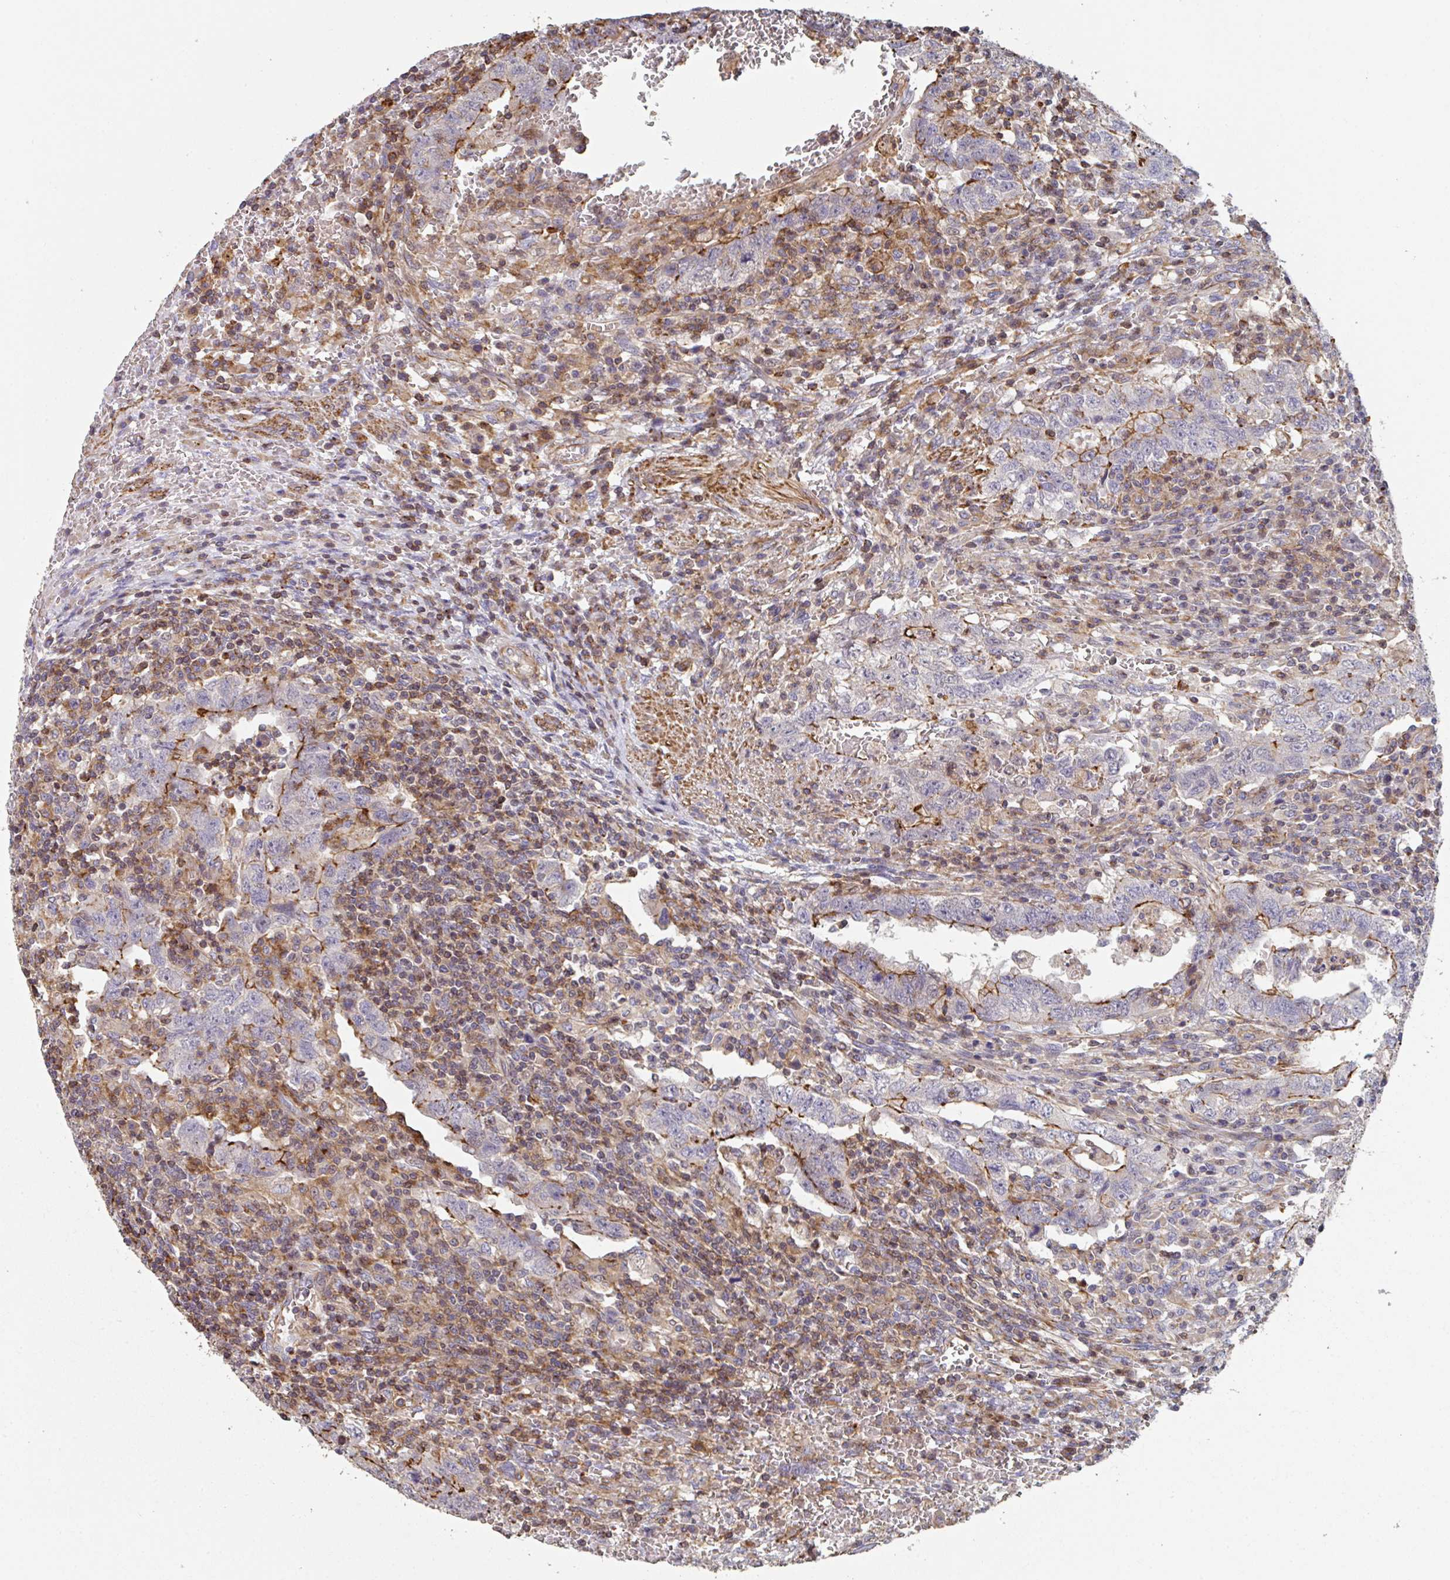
{"staining": {"intensity": "strong", "quantity": "<25%", "location": "cytoplasmic/membranous"}, "tissue": "testis cancer", "cell_type": "Tumor cells", "image_type": "cancer", "snomed": [{"axis": "morphology", "description": "Carcinoma, Embryonal, NOS"}, {"axis": "topography", "description": "Testis"}], "caption": "This photomicrograph exhibits immunohistochemistry staining of testis cancer (embryonal carcinoma), with medium strong cytoplasmic/membranous expression in about <25% of tumor cells.", "gene": "FZD2", "patient": {"sex": "male", "age": 26}}